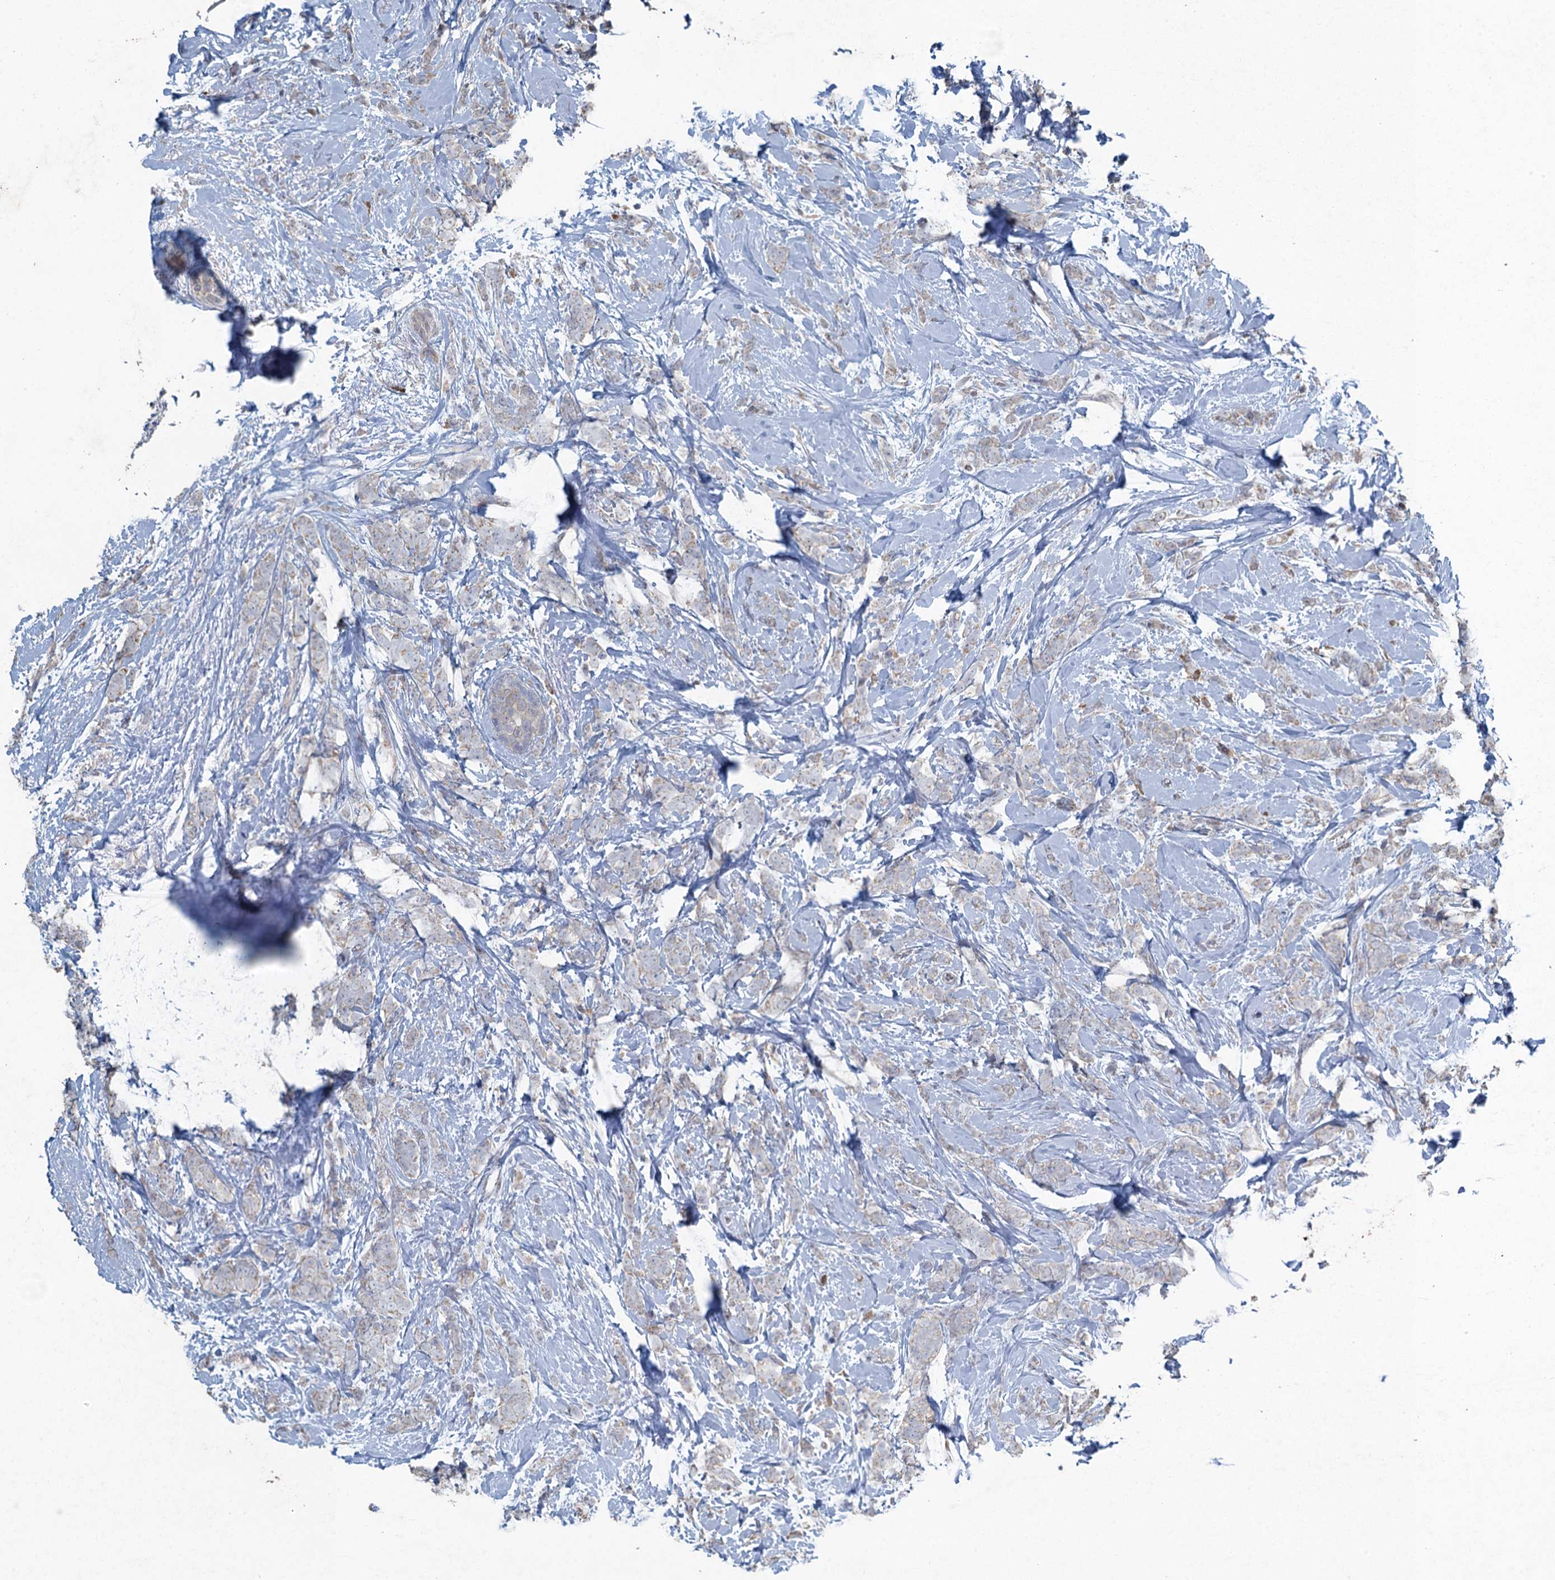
{"staining": {"intensity": "weak", "quantity": "<25%", "location": "cytoplasmic/membranous"}, "tissue": "breast cancer", "cell_type": "Tumor cells", "image_type": "cancer", "snomed": [{"axis": "morphology", "description": "Lobular carcinoma"}, {"axis": "topography", "description": "Breast"}], "caption": "This is an immunohistochemistry photomicrograph of lobular carcinoma (breast). There is no positivity in tumor cells.", "gene": "TEX35", "patient": {"sex": "female", "age": 58}}